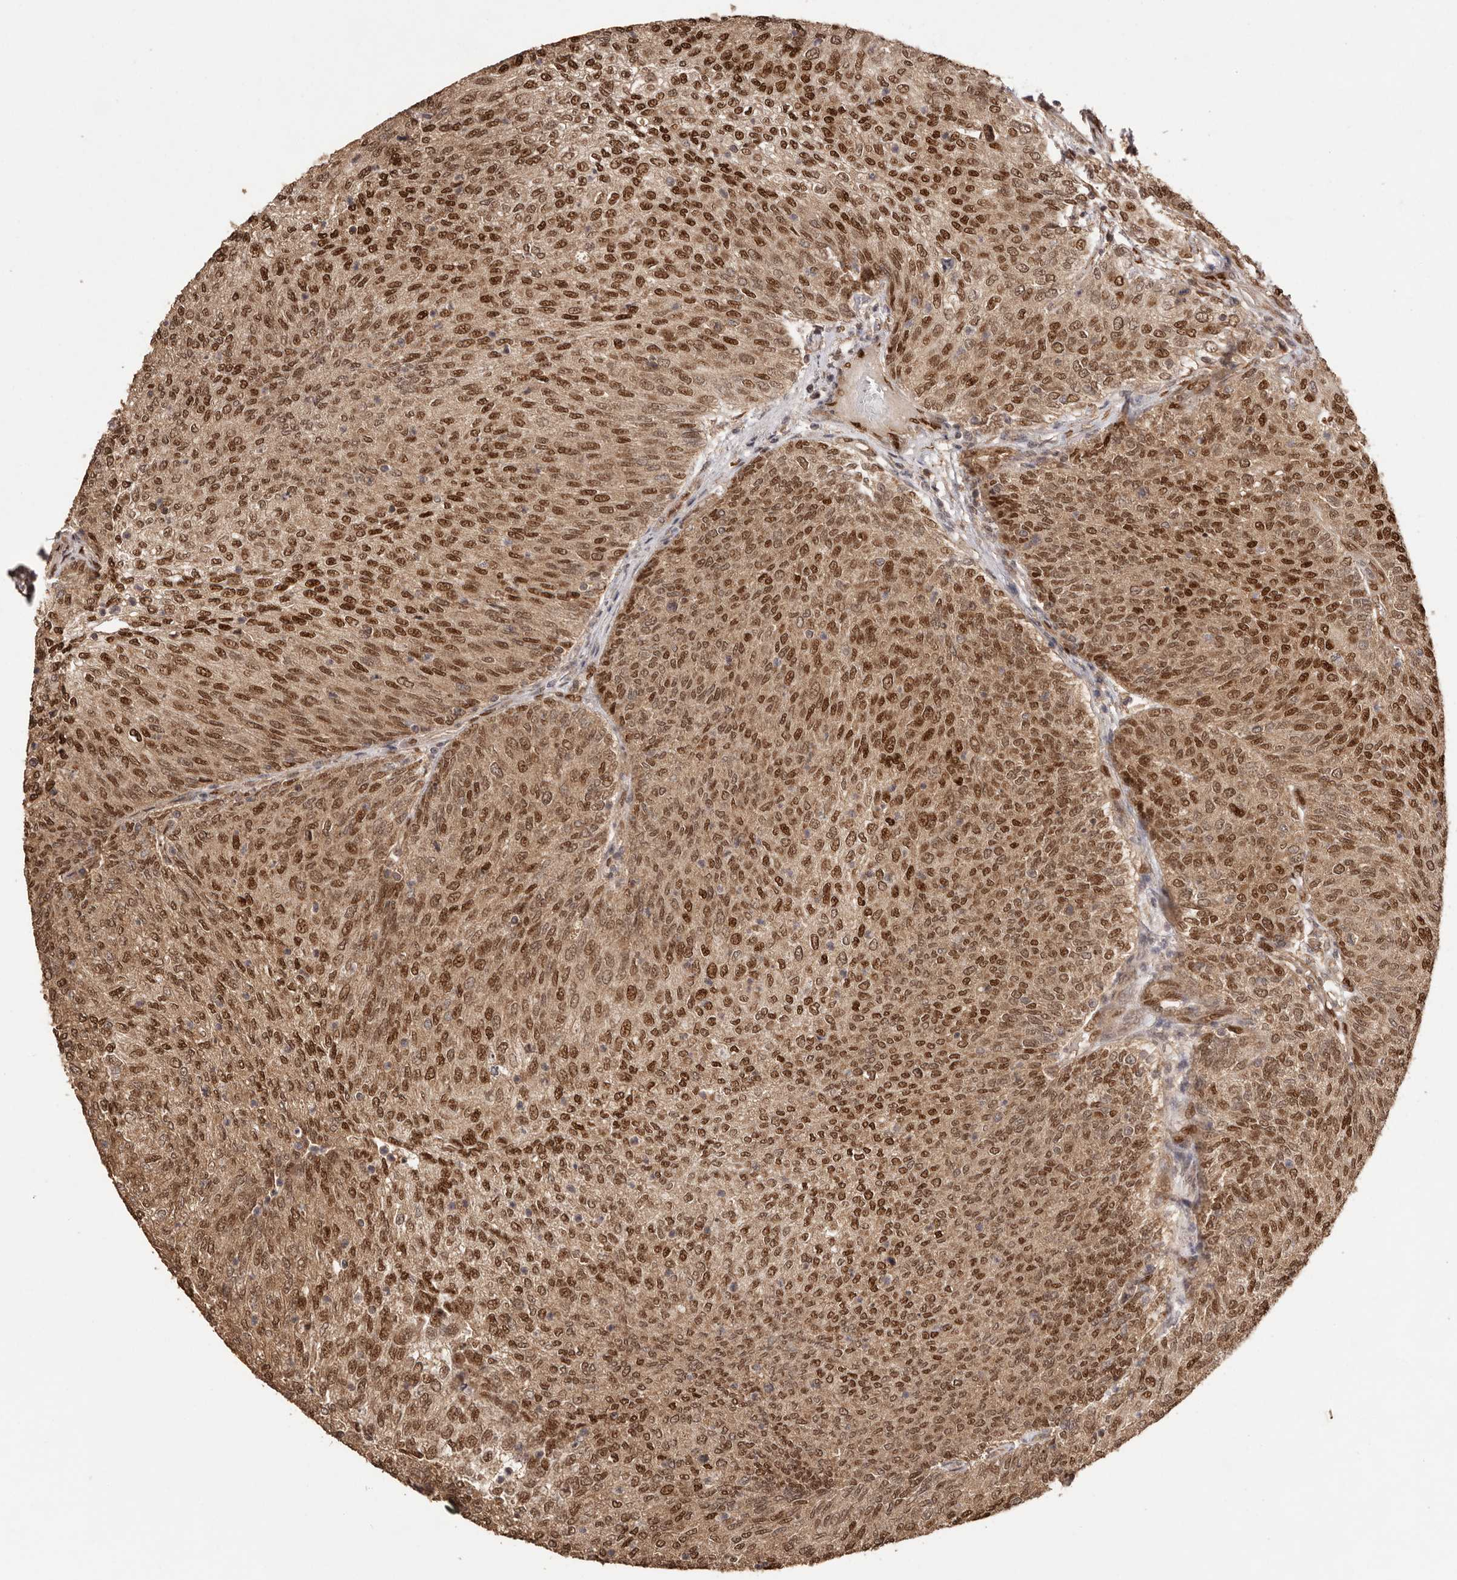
{"staining": {"intensity": "moderate", "quantity": ">75%", "location": "cytoplasmic/membranous,nuclear"}, "tissue": "urothelial cancer", "cell_type": "Tumor cells", "image_type": "cancer", "snomed": [{"axis": "morphology", "description": "Urothelial carcinoma, Low grade"}, {"axis": "topography", "description": "Urinary bladder"}], "caption": "A histopathology image showing moderate cytoplasmic/membranous and nuclear expression in approximately >75% of tumor cells in low-grade urothelial carcinoma, as visualized by brown immunohistochemical staining.", "gene": "UBR2", "patient": {"sex": "female", "age": 79}}